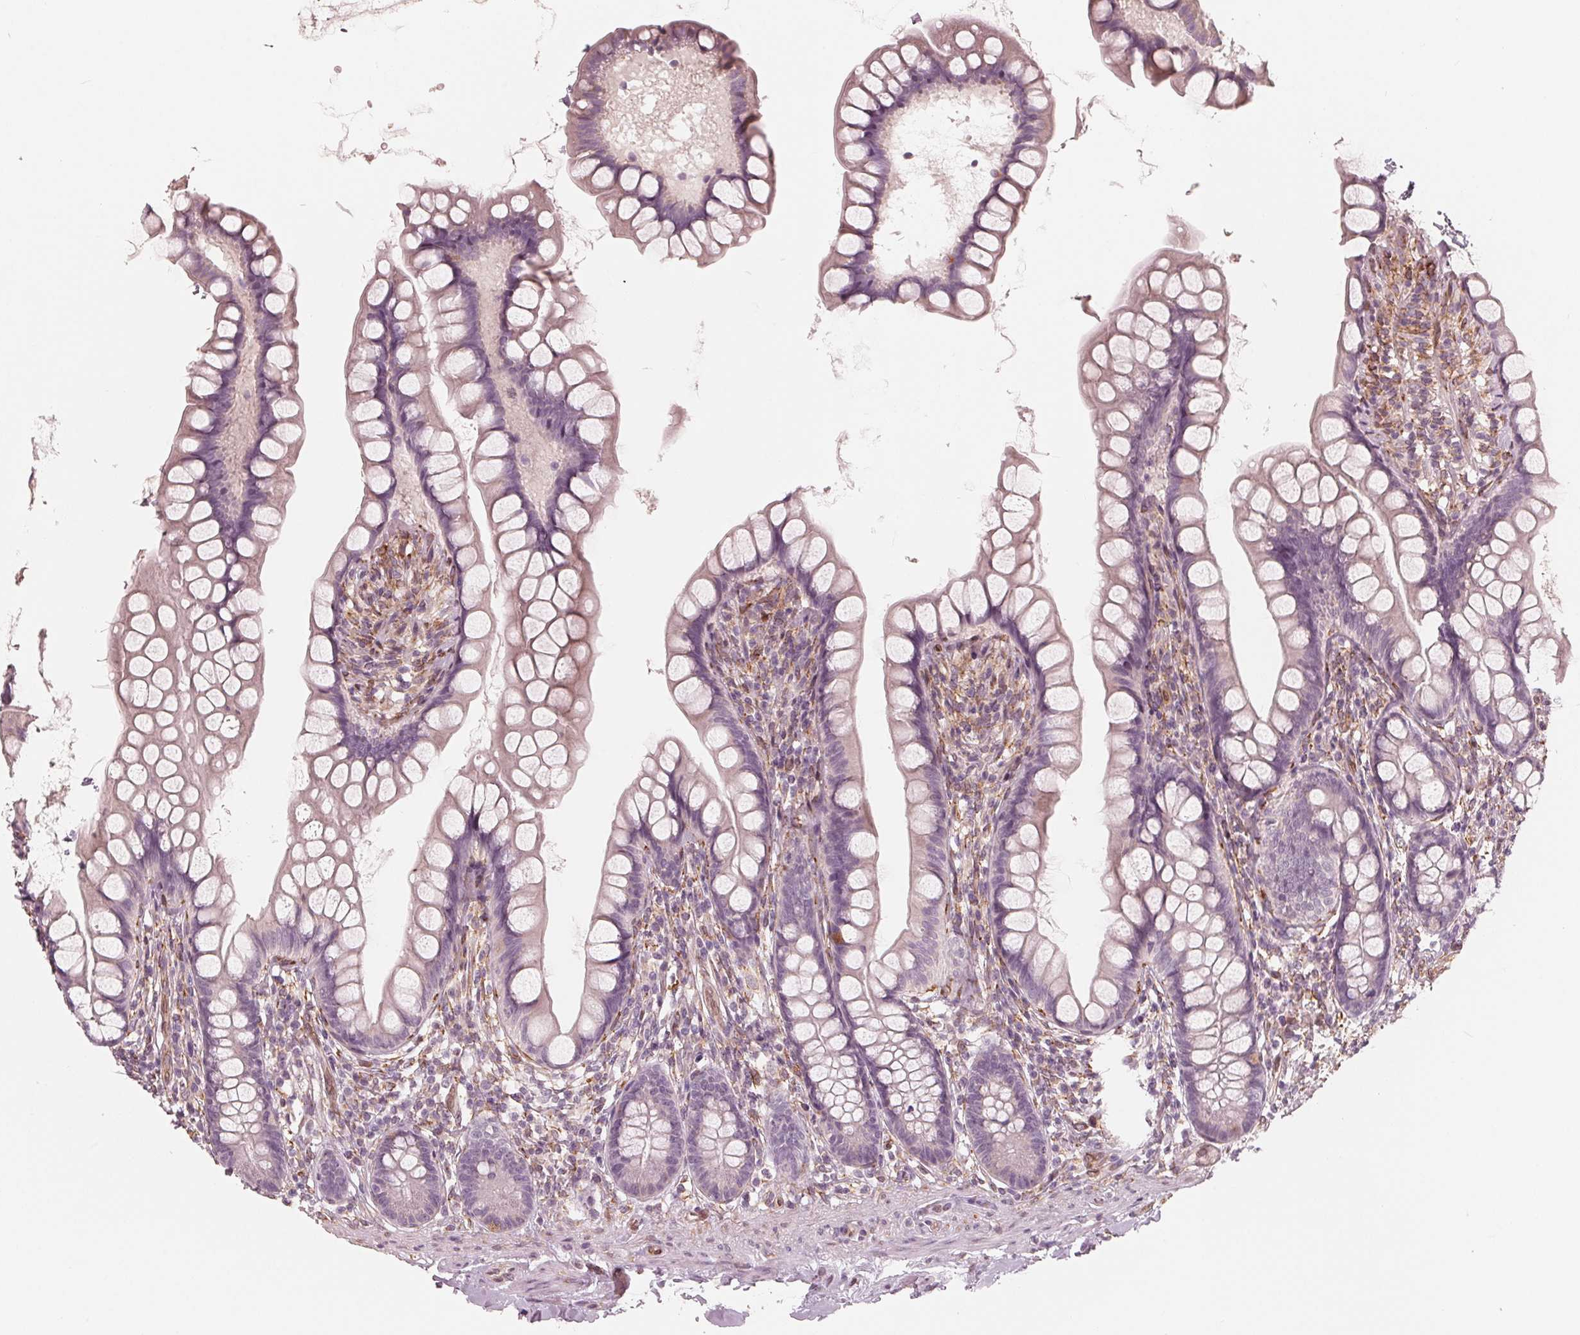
{"staining": {"intensity": "negative", "quantity": "none", "location": "none"}, "tissue": "small intestine", "cell_type": "Glandular cells", "image_type": "normal", "snomed": [{"axis": "morphology", "description": "Normal tissue, NOS"}, {"axis": "topography", "description": "Small intestine"}], "caption": "This is an immunohistochemistry histopathology image of normal human small intestine. There is no staining in glandular cells.", "gene": "IKBIP", "patient": {"sex": "male", "age": 70}}